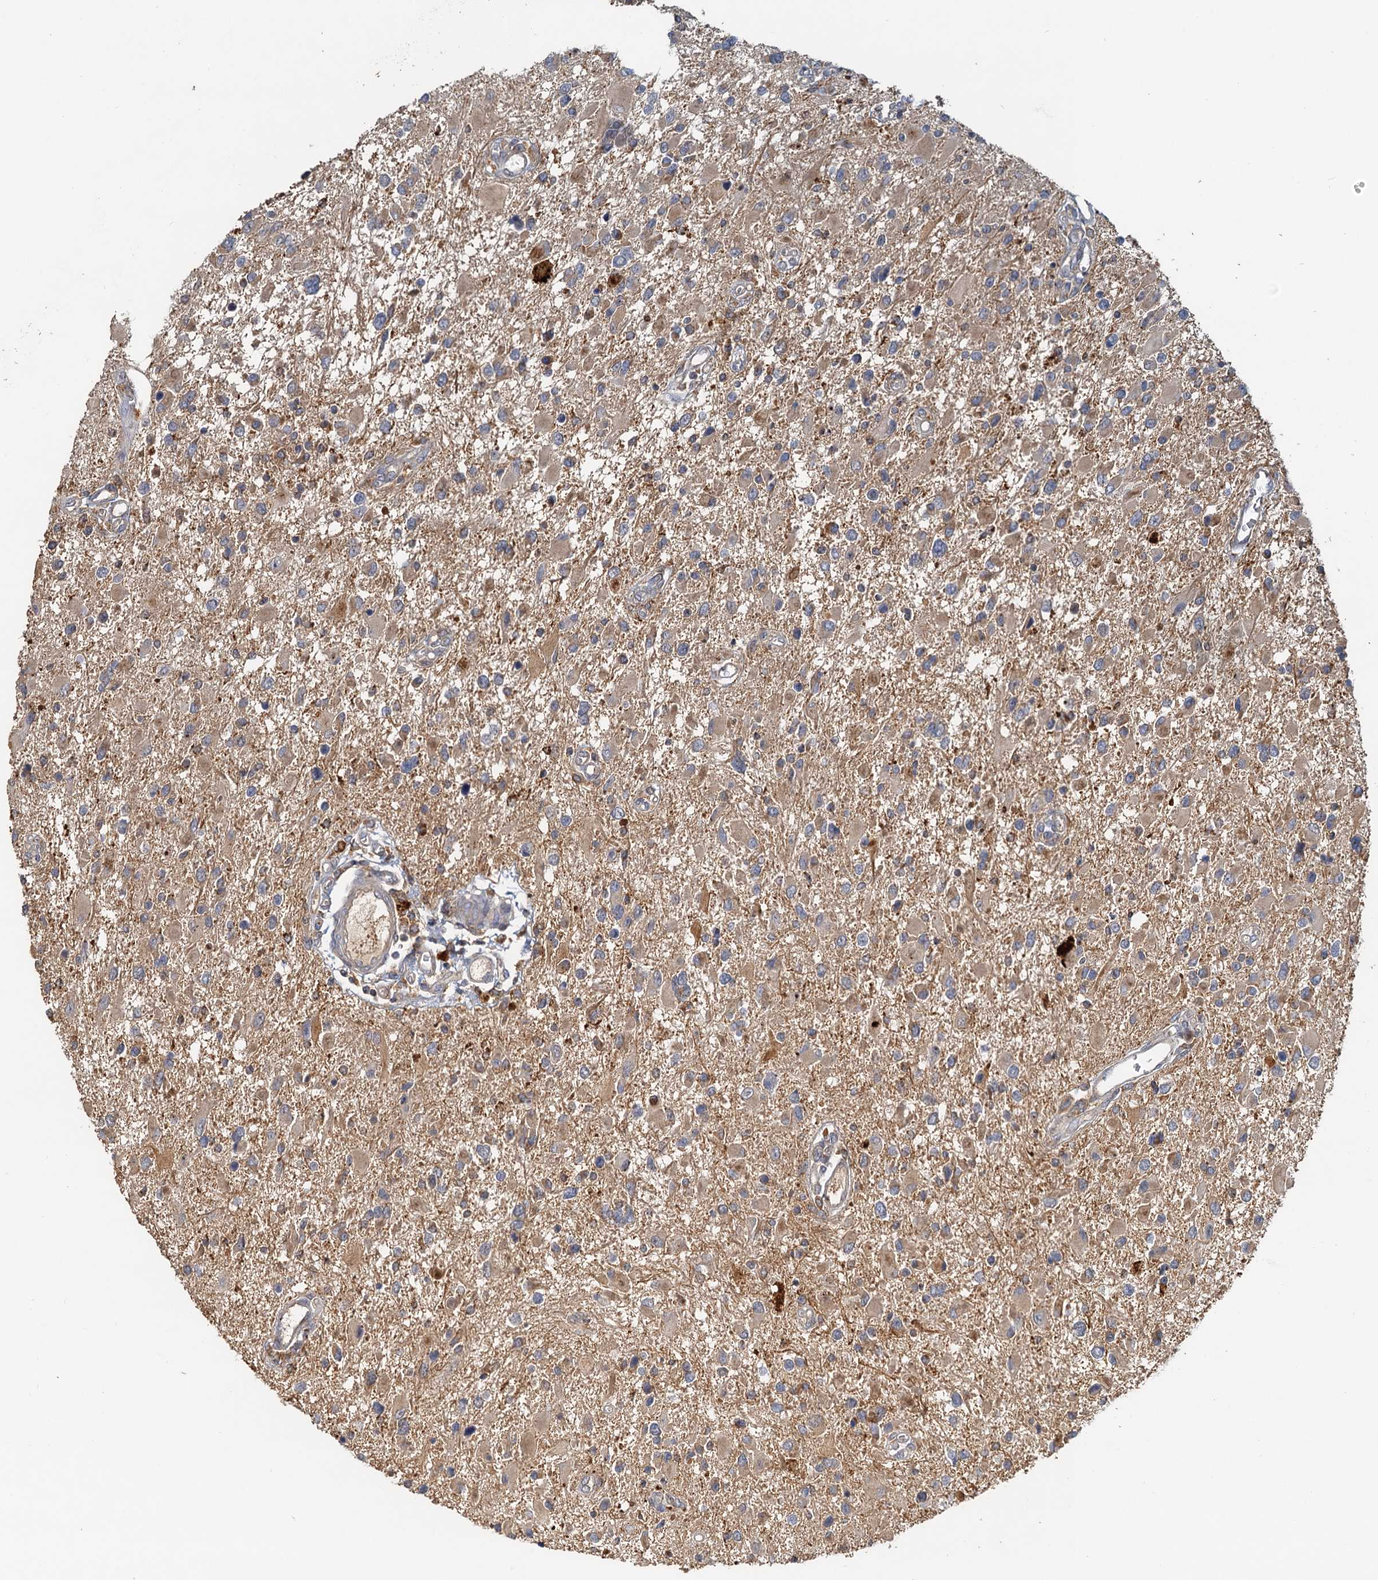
{"staining": {"intensity": "weak", "quantity": "<25%", "location": "cytoplasmic/membranous"}, "tissue": "glioma", "cell_type": "Tumor cells", "image_type": "cancer", "snomed": [{"axis": "morphology", "description": "Glioma, malignant, High grade"}, {"axis": "topography", "description": "Brain"}], "caption": "Human malignant glioma (high-grade) stained for a protein using immunohistochemistry (IHC) shows no positivity in tumor cells.", "gene": "TOLLIP", "patient": {"sex": "male", "age": 53}}